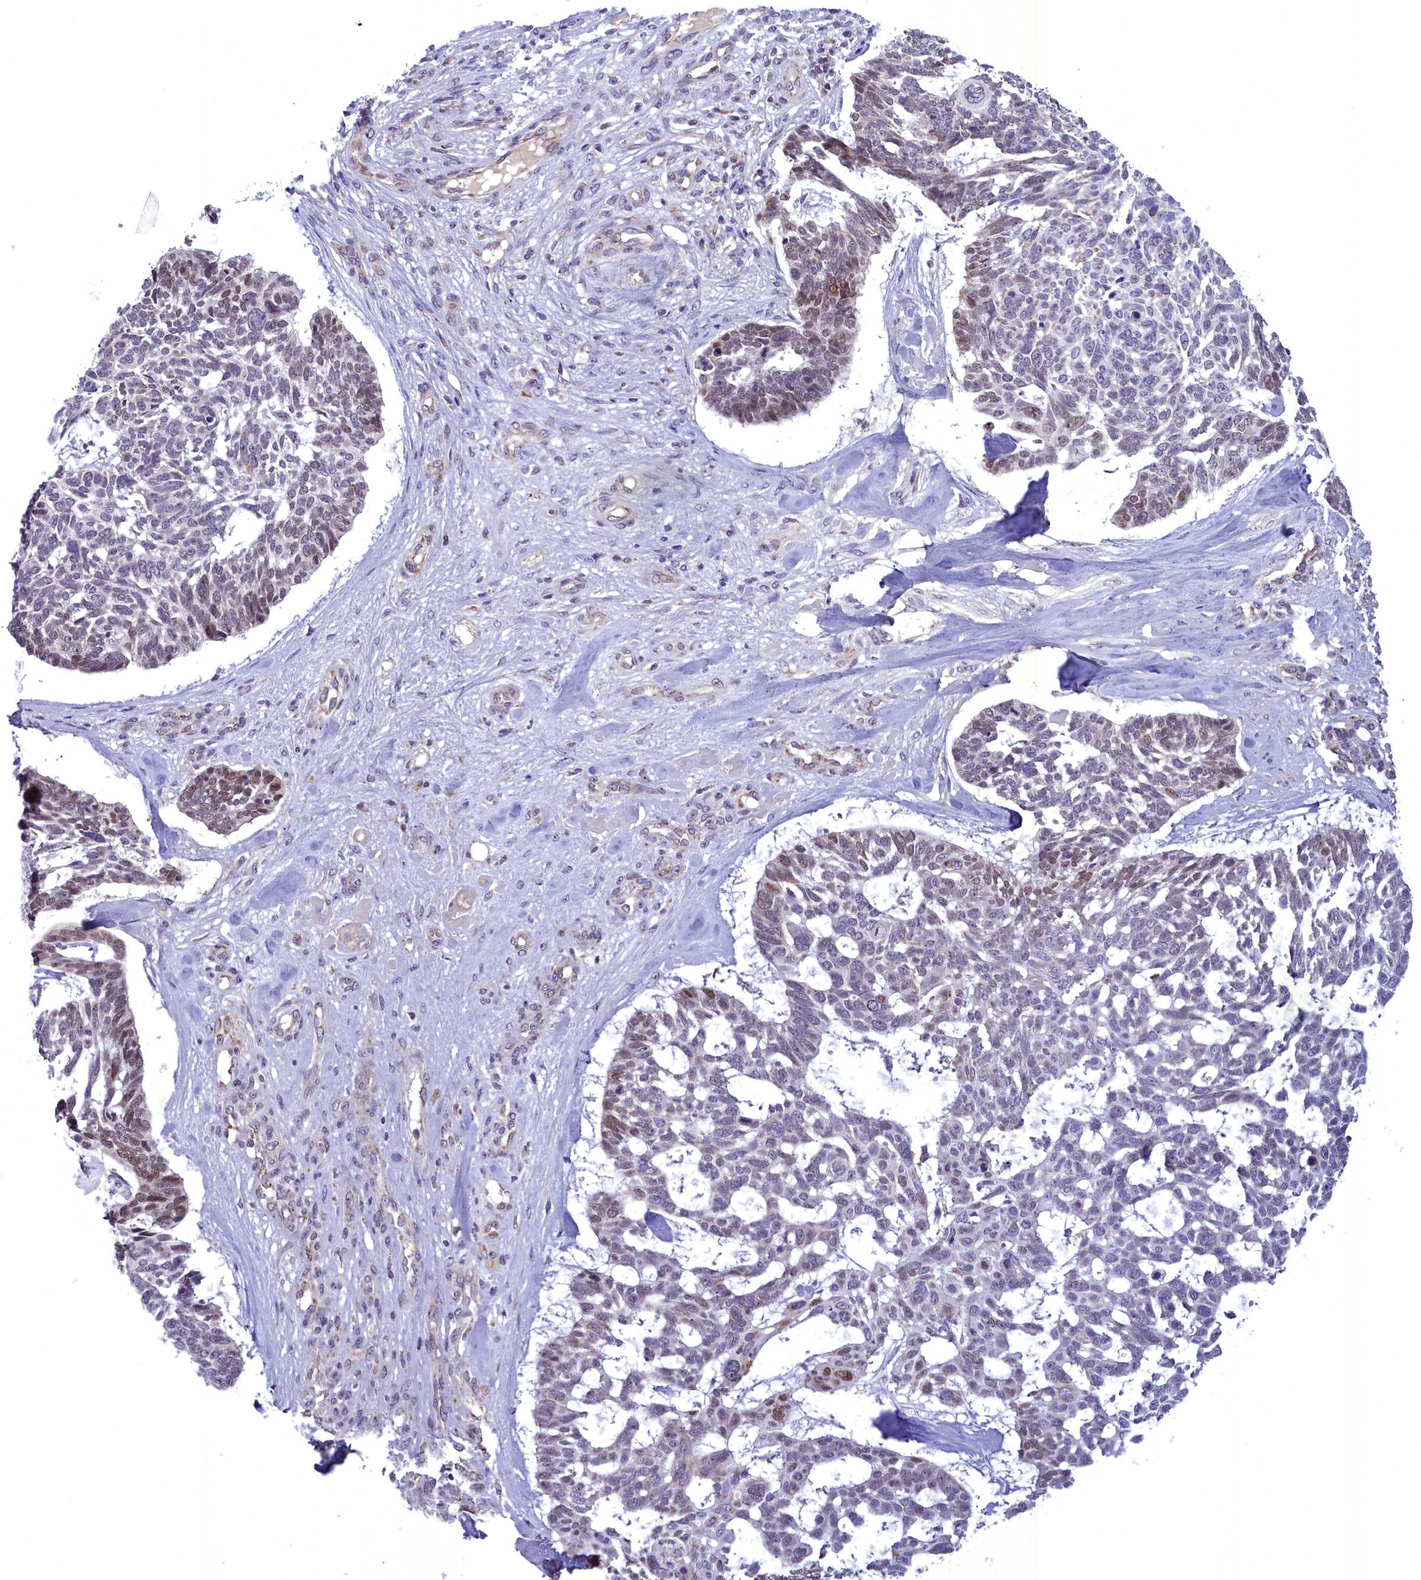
{"staining": {"intensity": "moderate", "quantity": "<25%", "location": "nuclear"}, "tissue": "skin cancer", "cell_type": "Tumor cells", "image_type": "cancer", "snomed": [{"axis": "morphology", "description": "Basal cell carcinoma"}, {"axis": "topography", "description": "Skin"}], "caption": "DAB (3,3'-diaminobenzidine) immunohistochemical staining of skin cancer (basal cell carcinoma) displays moderate nuclear protein expression in about <25% of tumor cells.", "gene": "FAM149B1", "patient": {"sex": "male", "age": 88}}